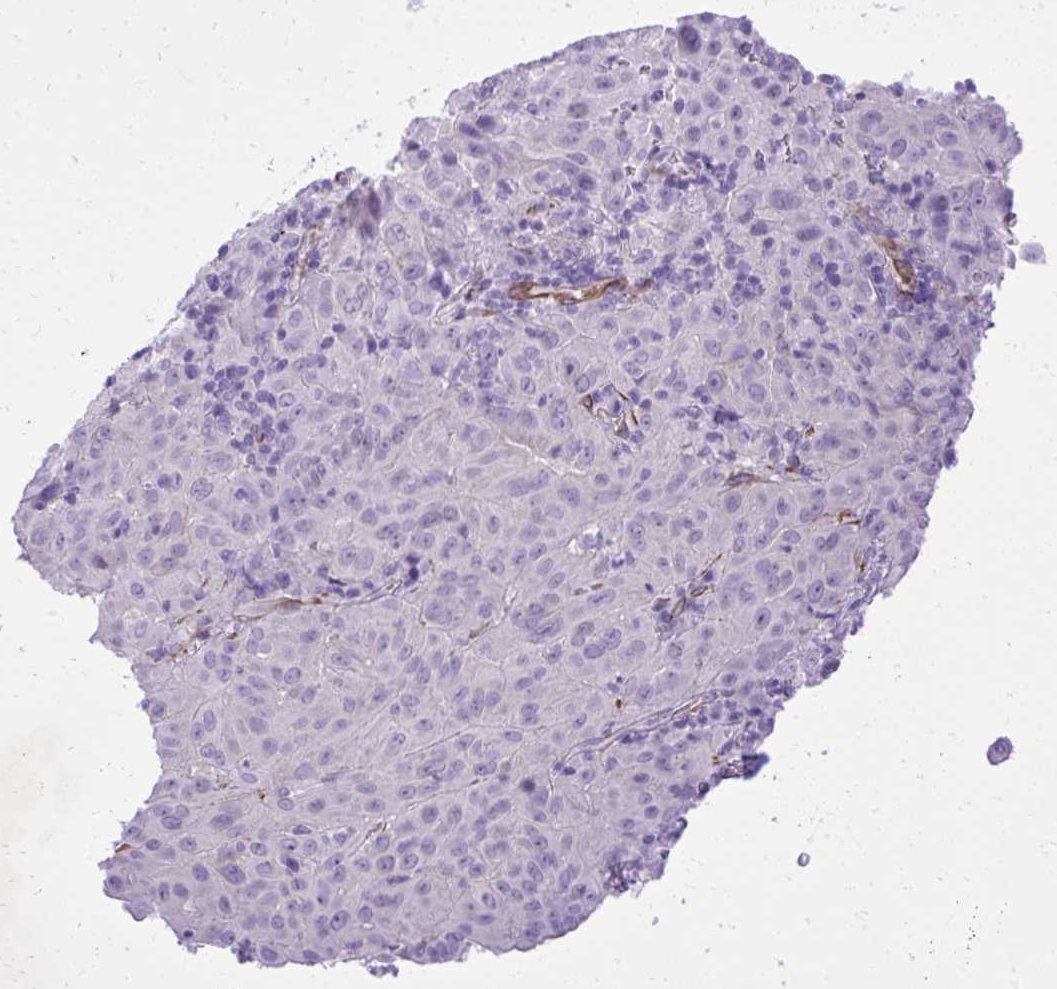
{"staining": {"intensity": "negative", "quantity": "none", "location": "none"}, "tissue": "pancreatic cancer", "cell_type": "Tumor cells", "image_type": "cancer", "snomed": [{"axis": "morphology", "description": "Adenocarcinoma, NOS"}, {"axis": "topography", "description": "Pancreas"}], "caption": "Tumor cells show no significant expression in pancreatic cancer (adenocarcinoma).", "gene": "PITPNM3", "patient": {"sex": "male", "age": 63}}